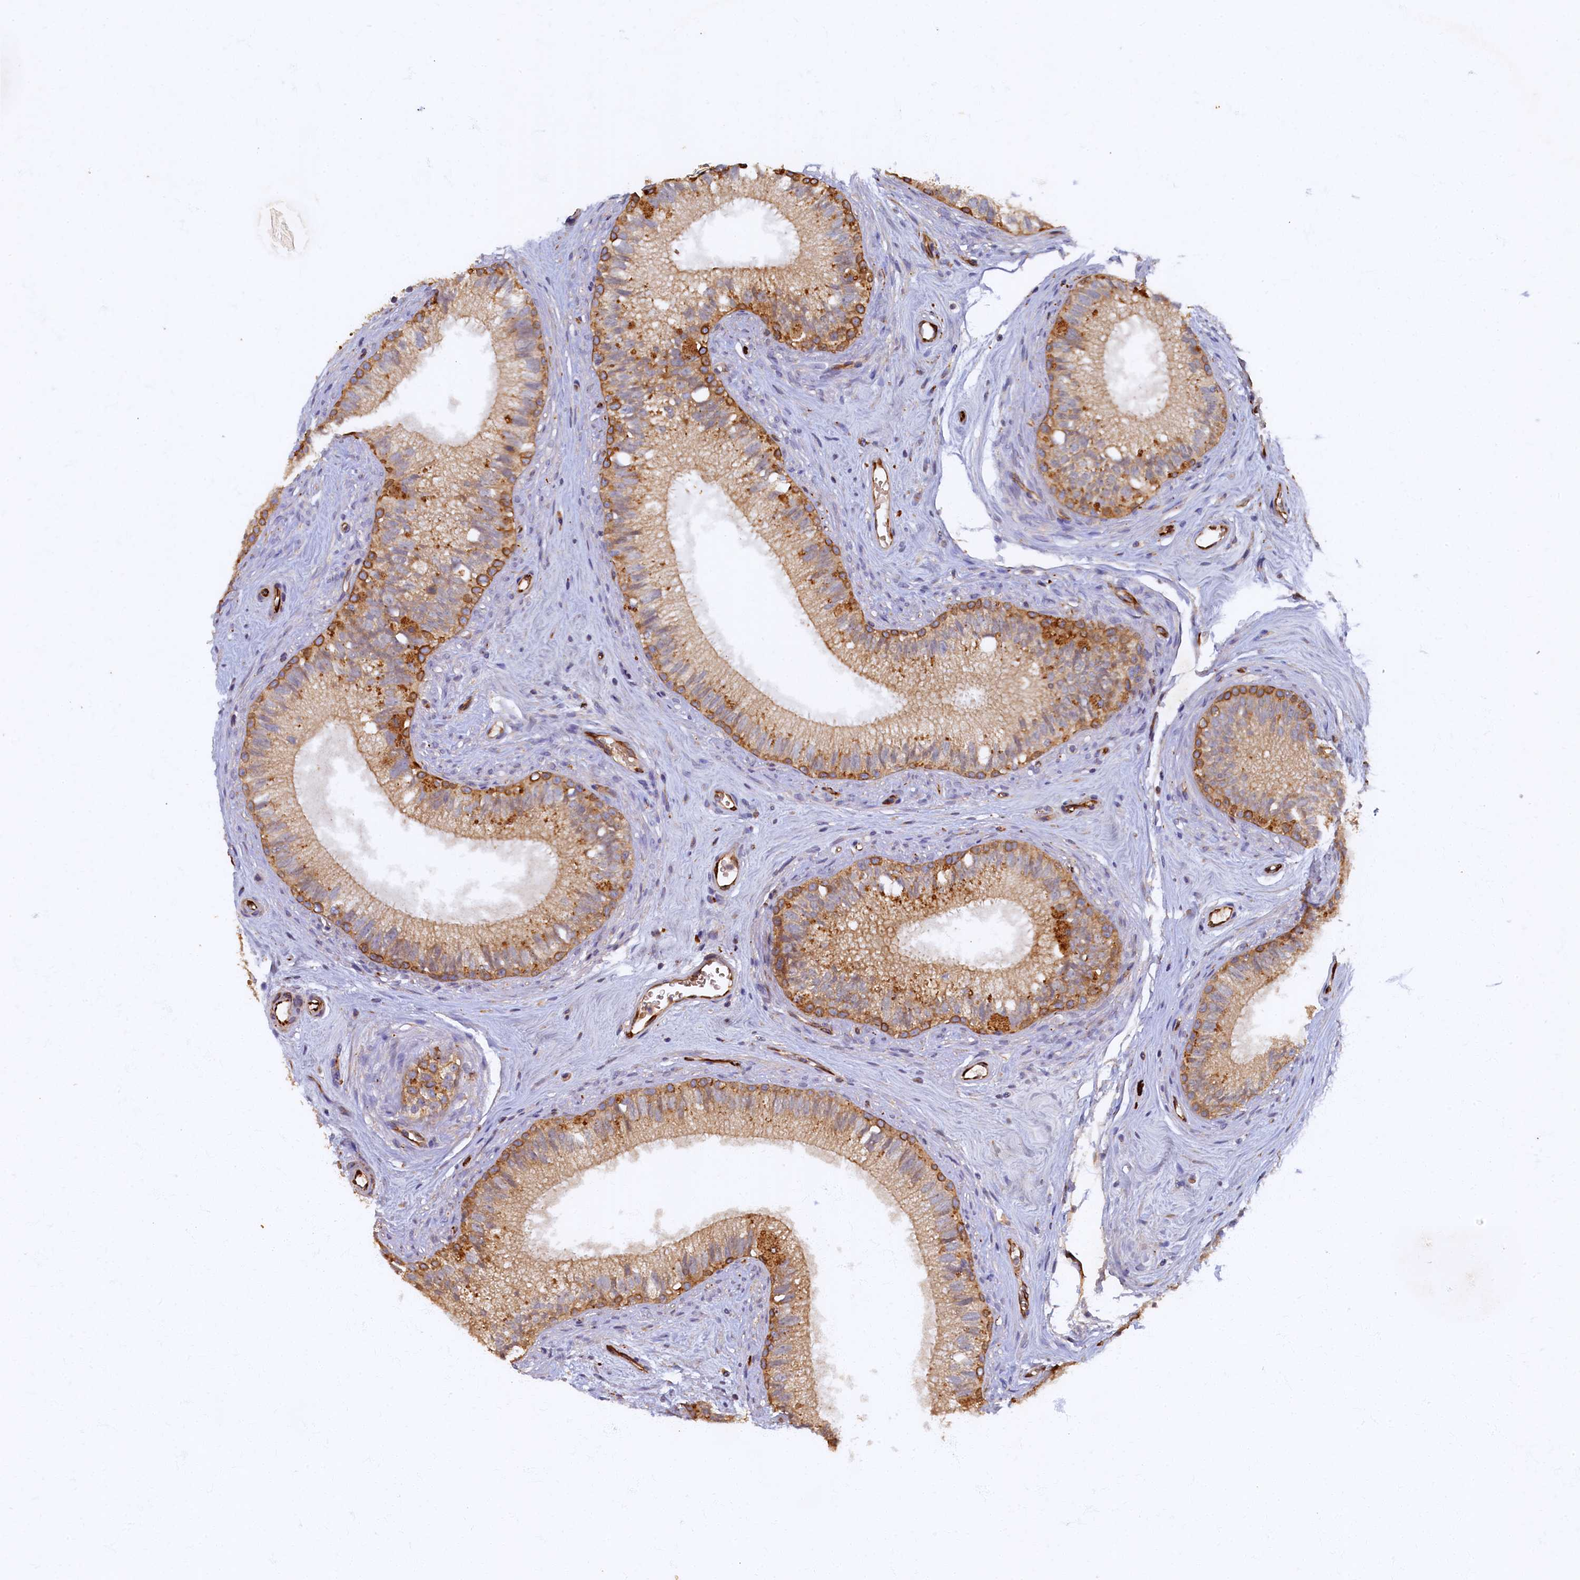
{"staining": {"intensity": "strong", "quantity": "25%-75%", "location": "cytoplasmic/membranous"}, "tissue": "epididymis", "cell_type": "Glandular cells", "image_type": "normal", "snomed": [{"axis": "morphology", "description": "Normal tissue, NOS"}, {"axis": "topography", "description": "Epididymis"}], "caption": "Immunohistochemical staining of normal human epididymis shows 25%-75% levels of strong cytoplasmic/membranous protein staining in approximately 25%-75% of glandular cells.", "gene": "ARL11", "patient": {"sex": "male", "age": 71}}